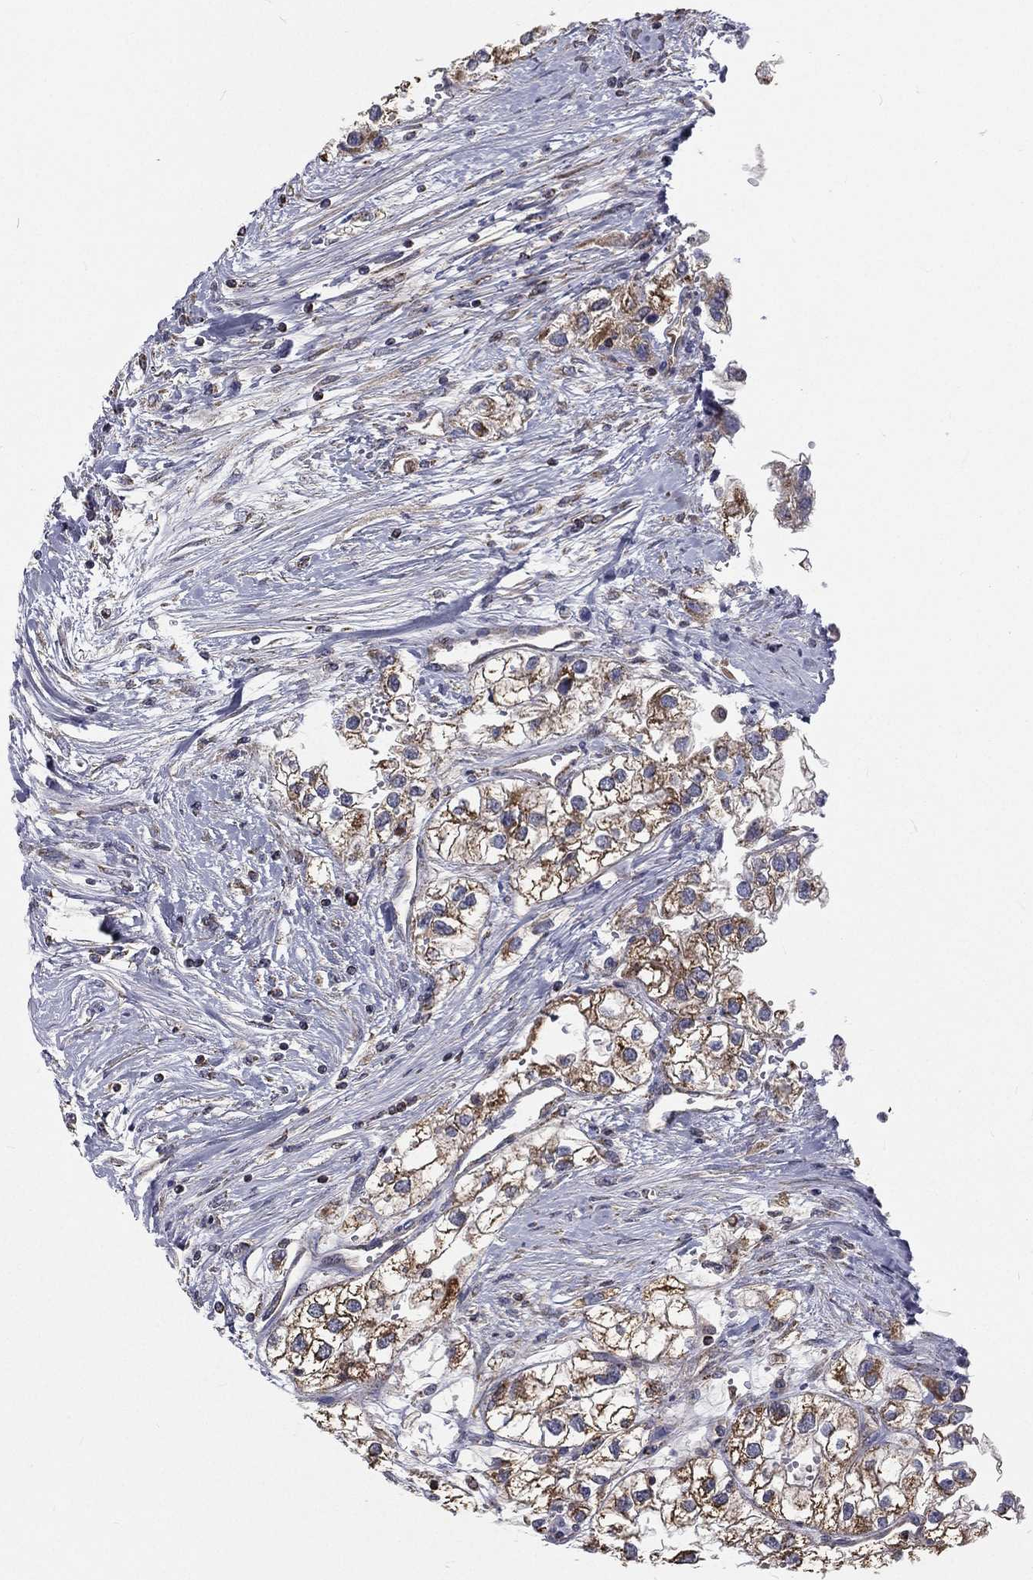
{"staining": {"intensity": "moderate", "quantity": ">75%", "location": "cytoplasmic/membranous"}, "tissue": "renal cancer", "cell_type": "Tumor cells", "image_type": "cancer", "snomed": [{"axis": "morphology", "description": "Adenocarcinoma, NOS"}, {"axis": "topography", "description": "Kidney"}], "caption": "Brown immunohistochemical staining in human adenocarcinoma (renal) demonstrates moderate cytoplasmic/membranous expression in approximately >75% of tumor cells.", "gene": "HADH", "patient": {"sex": "male", "age": 59}}